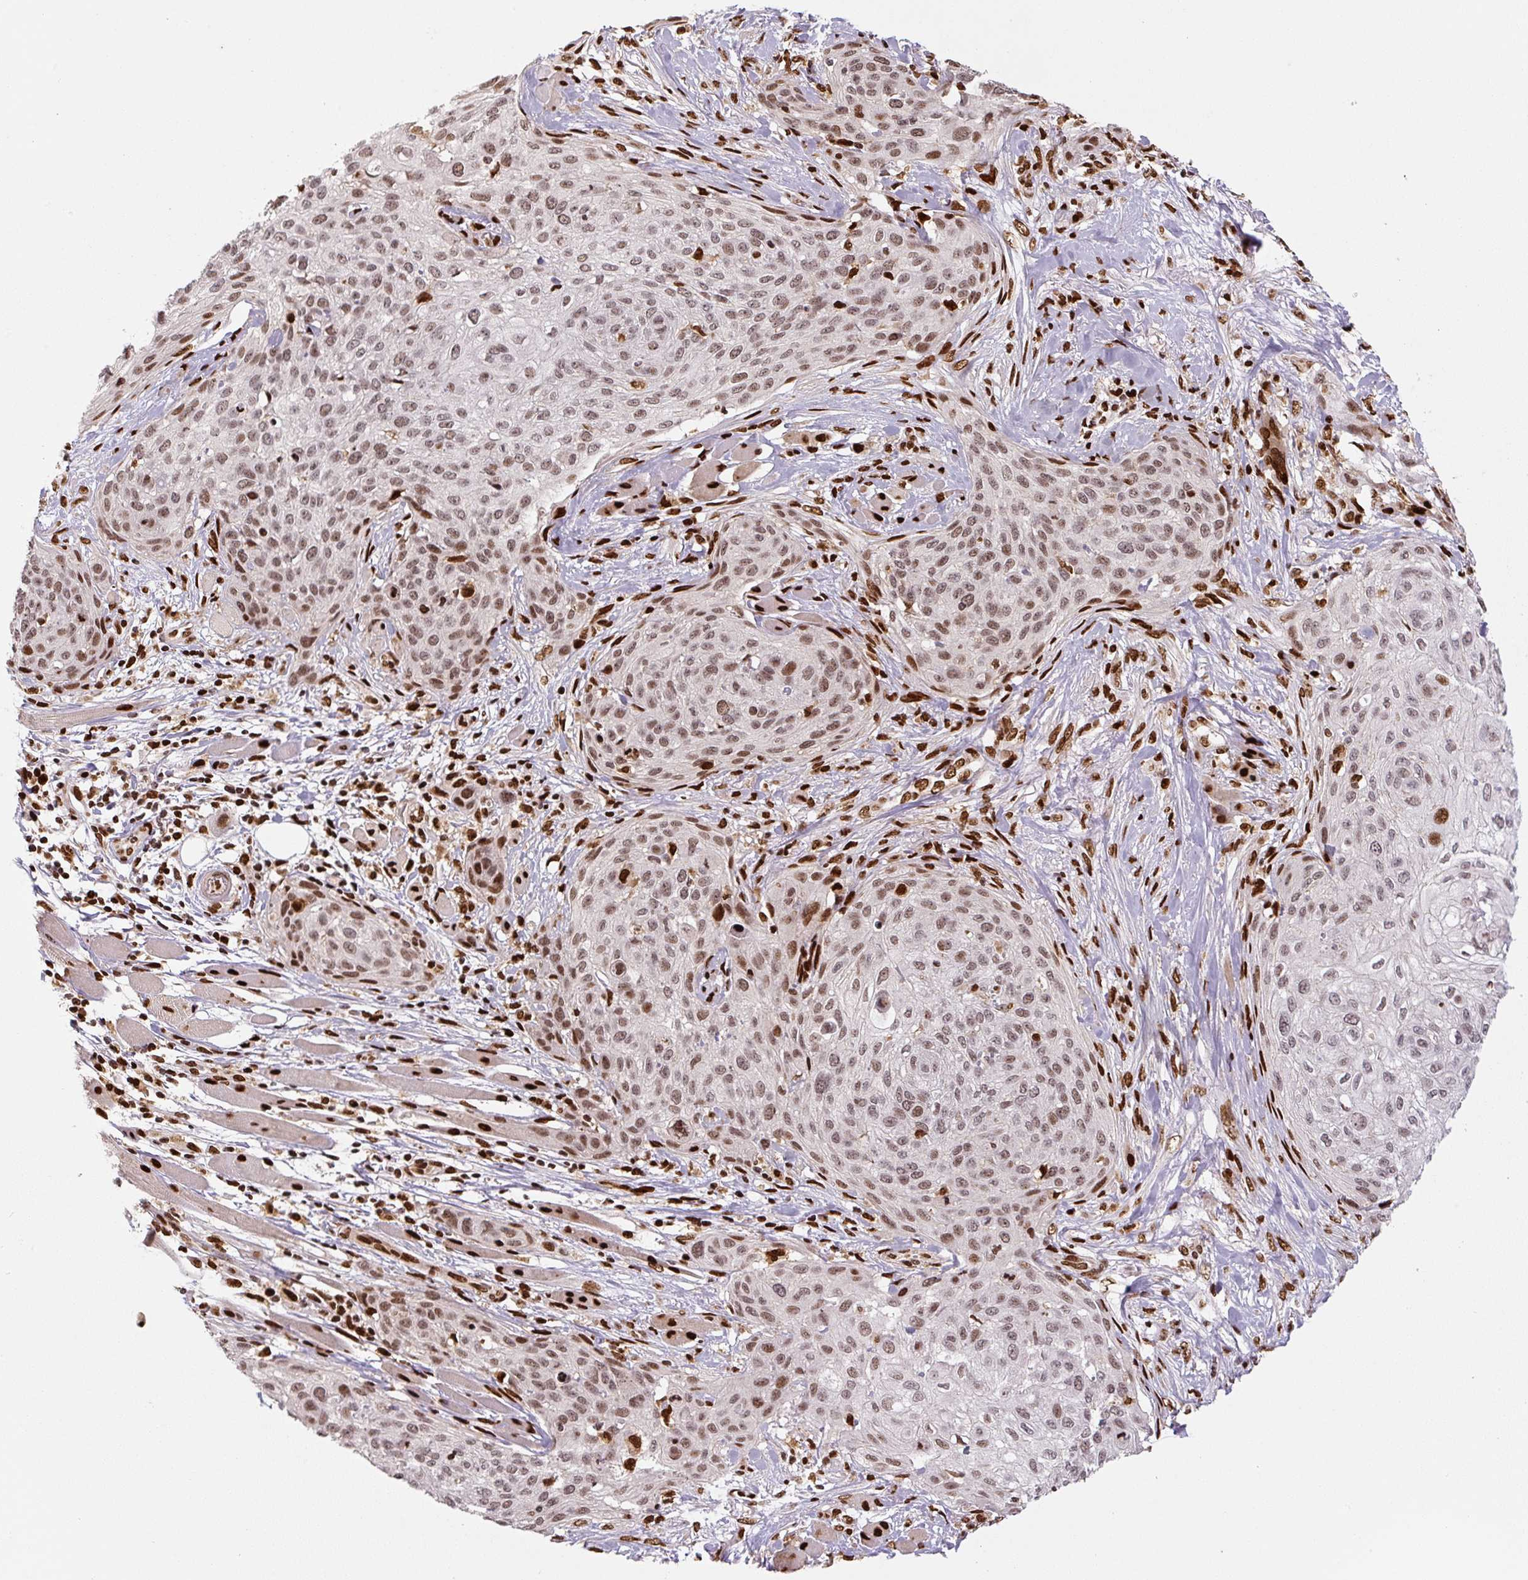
{"staining": {"intensity": "moderate", "quantity": ">75%", "location": "nuclear"}, "tissue": "skin cancer", "cell_type": "Tumor cells", "image_type": "cancer", "snomed": [{"axis": "morphology", "description": "Squamous cell carcinoma, NOS"}, {"axis": "topography", "description": "Skin"}], "caption": "Skin cancer (squamous cell carcinoma) was stained to show a protein in brown. There is medium levels of moderate nuclear expression in about >75% of tumor cells. Ihc stains the protein of interest in brown and the nuclei are stained blue.", "gene": "PYDC2", "patient": {"sex": "female", "age": 87}}